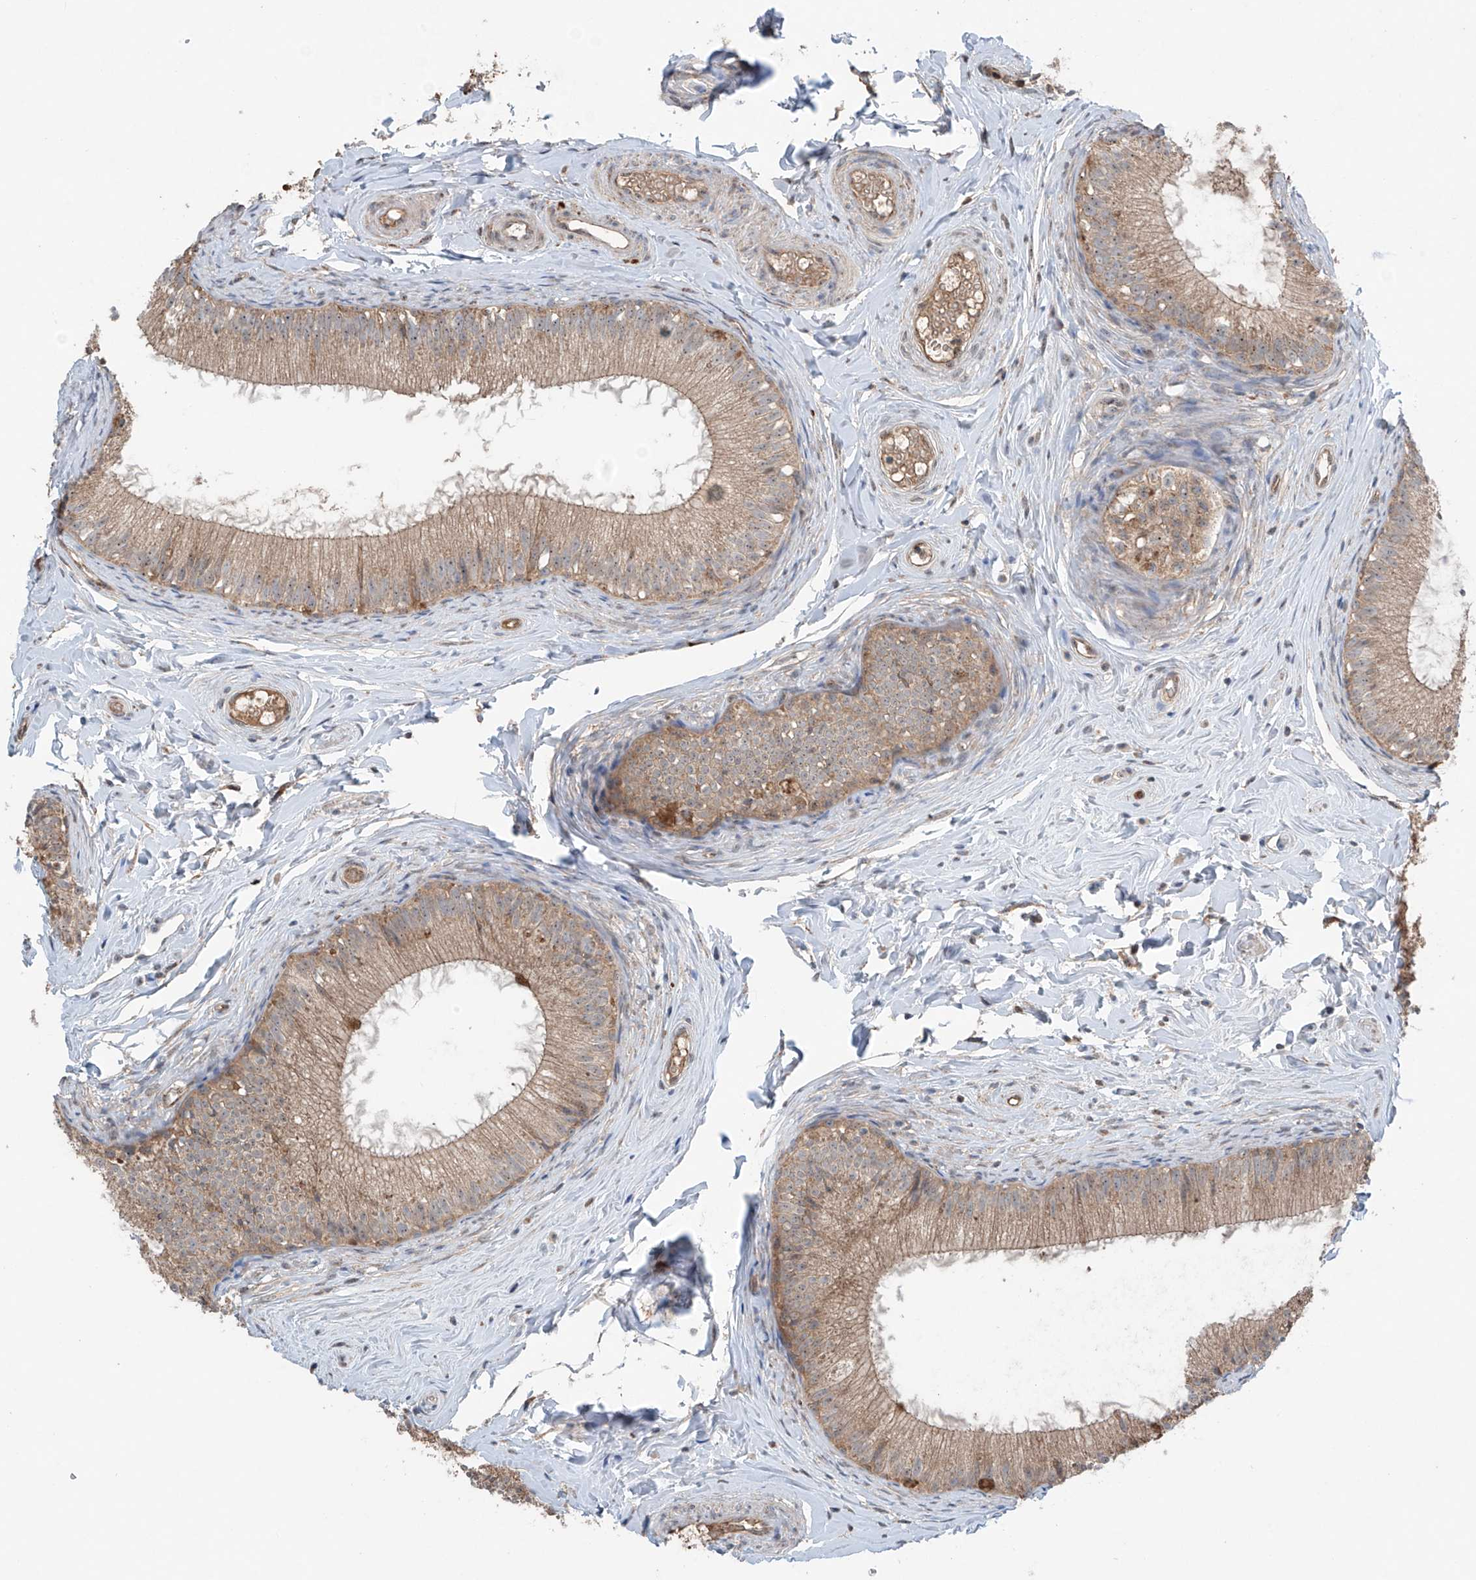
{"staining": {"intensity": "weak", "quantity": ">75%", "location": "cytoplasmic/membranous"}, "tissue": "epididymis", "cell_type": "Glandular cells", "image_type": "normal", "snomed": [{"axis": "morphology", "description": "Normal tissue, NOS"}, {"axis": "topography", "description": "Epididymis"}], "caption": "An immunohistochemistry micrograph of benign tissue is shown. Protein staining in brown shows weak cytoplasmic/membranous positivity in epididymis within glandular cells. (DAB IHC, brown staining for protein, blue staining for nuclei).", "gene": "SAMD3", "patient": {"sex": "male", "age": 34}}